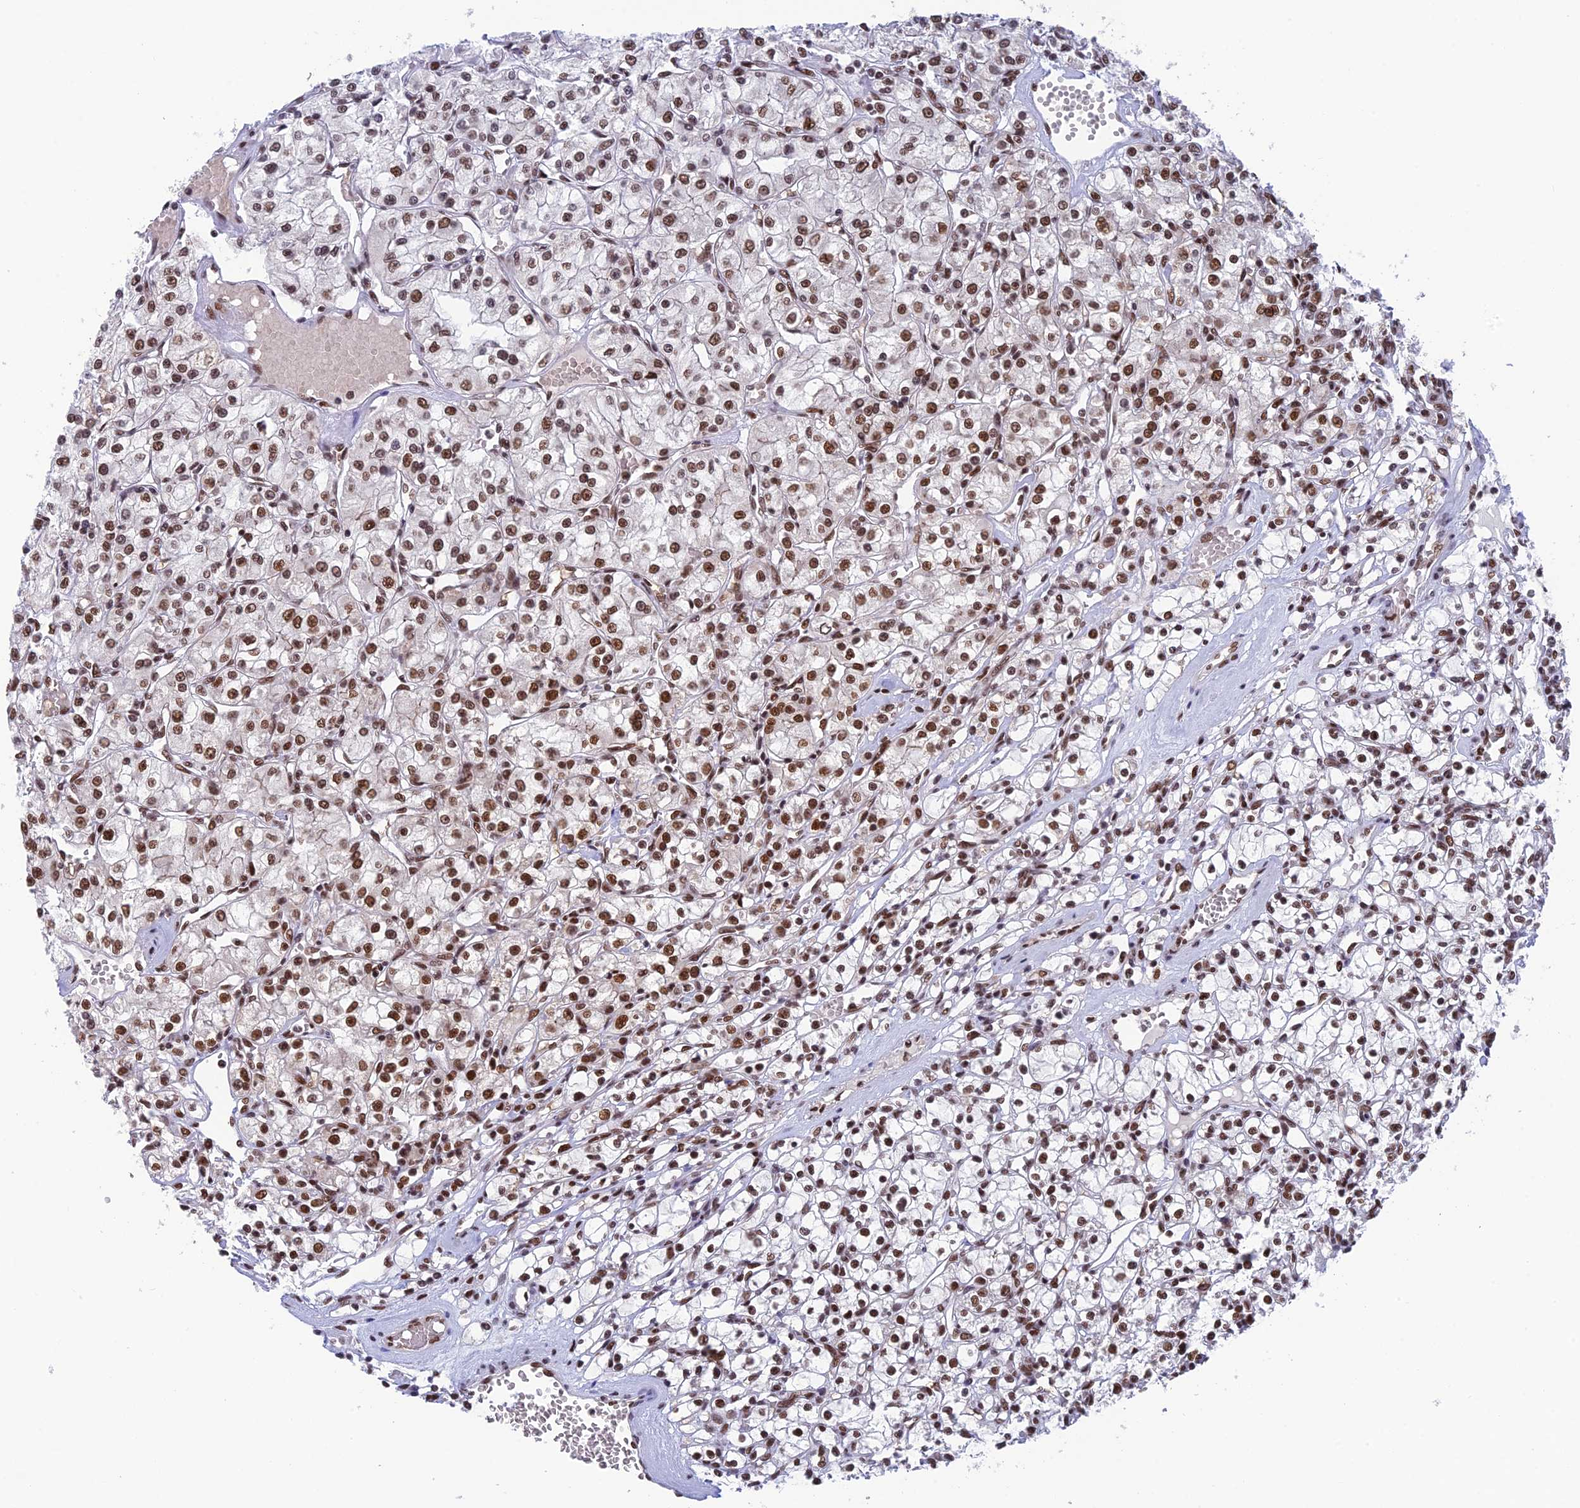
{"staining": {"intensity": "moderate", "quantity": ">75%", "location": "nuclear"}, "tissue": "renal cancer", "cell_type": "Tumor cells", "image_type": "cancer", "snomed": [{"axis": "morphology", "description": "Adenocarcinoma, NOS"}, {"axis": "topography", "description": "Kidney"}], "caption": "Renal cancer stained for a protein (brown) exhibits moderate nuclear positive staining in about >75% of tumor cells.", "gene": "EEF1AKMT3", "patient": {"sex": "female", "age": 59}}